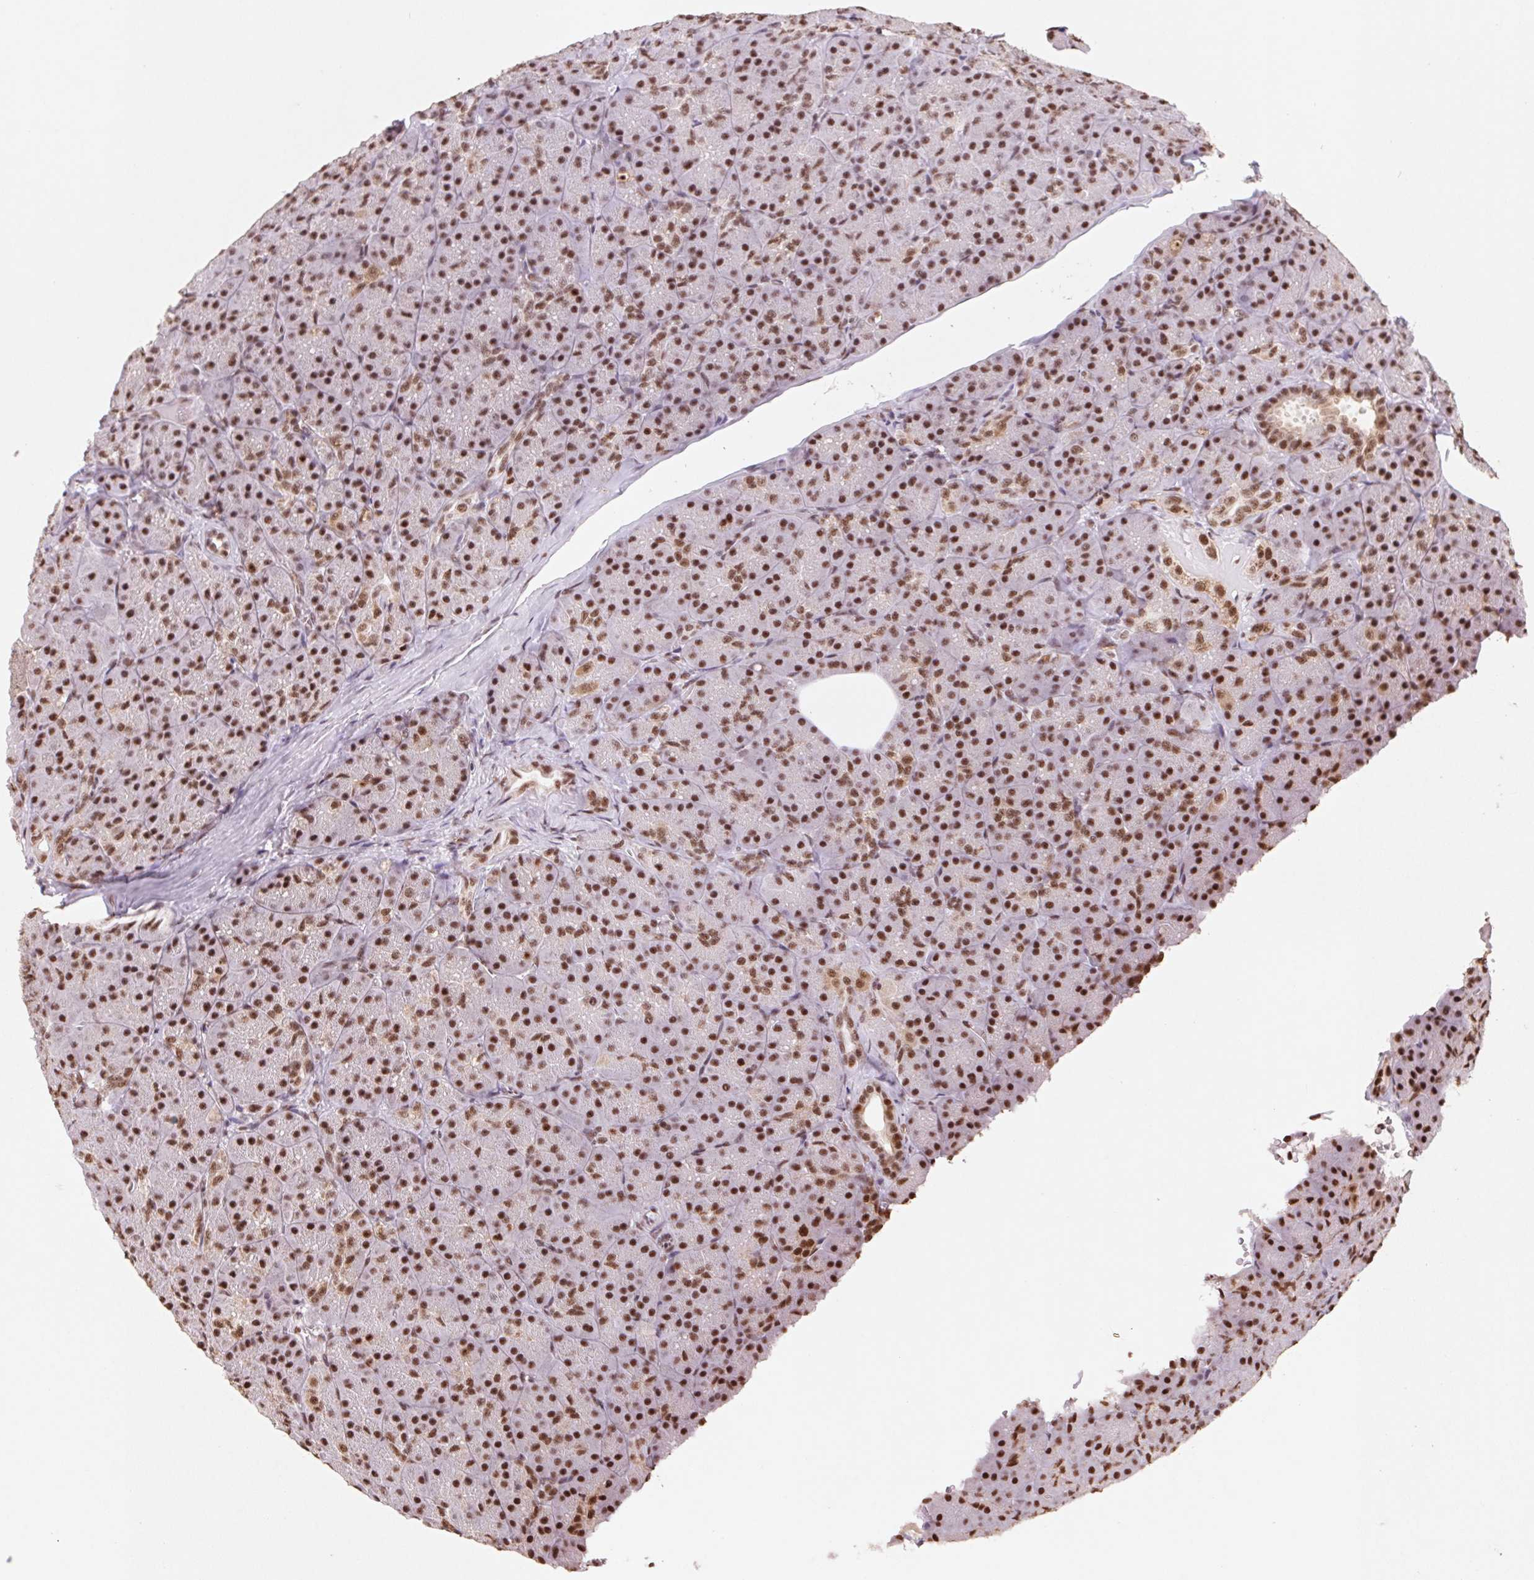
{"staining": {"intensity": "moderate", "quantity": ">75%", "location": "nuclear"}, "tissue": "pancreas", "cell_type": "Exocrine glandular cells", "image_type": "normal", "snomed": [{"axis": "morphology", "description": "Normal tissue, NOS"}, {"axis": "topography", "description": "Pancreas"}], "caption": "Unremarkable pancreas exhibits moderate nuclear expression in approximately >75% of exocrine glandular cells, visualized by immunohistochemistry. The staining is performed using DAB brown chromogen to label protein expression. The nuclei are counter-stained blue using hematoxylin.", "gene": "SNRPG", "patient": {"sex": "male", "age": 57}}